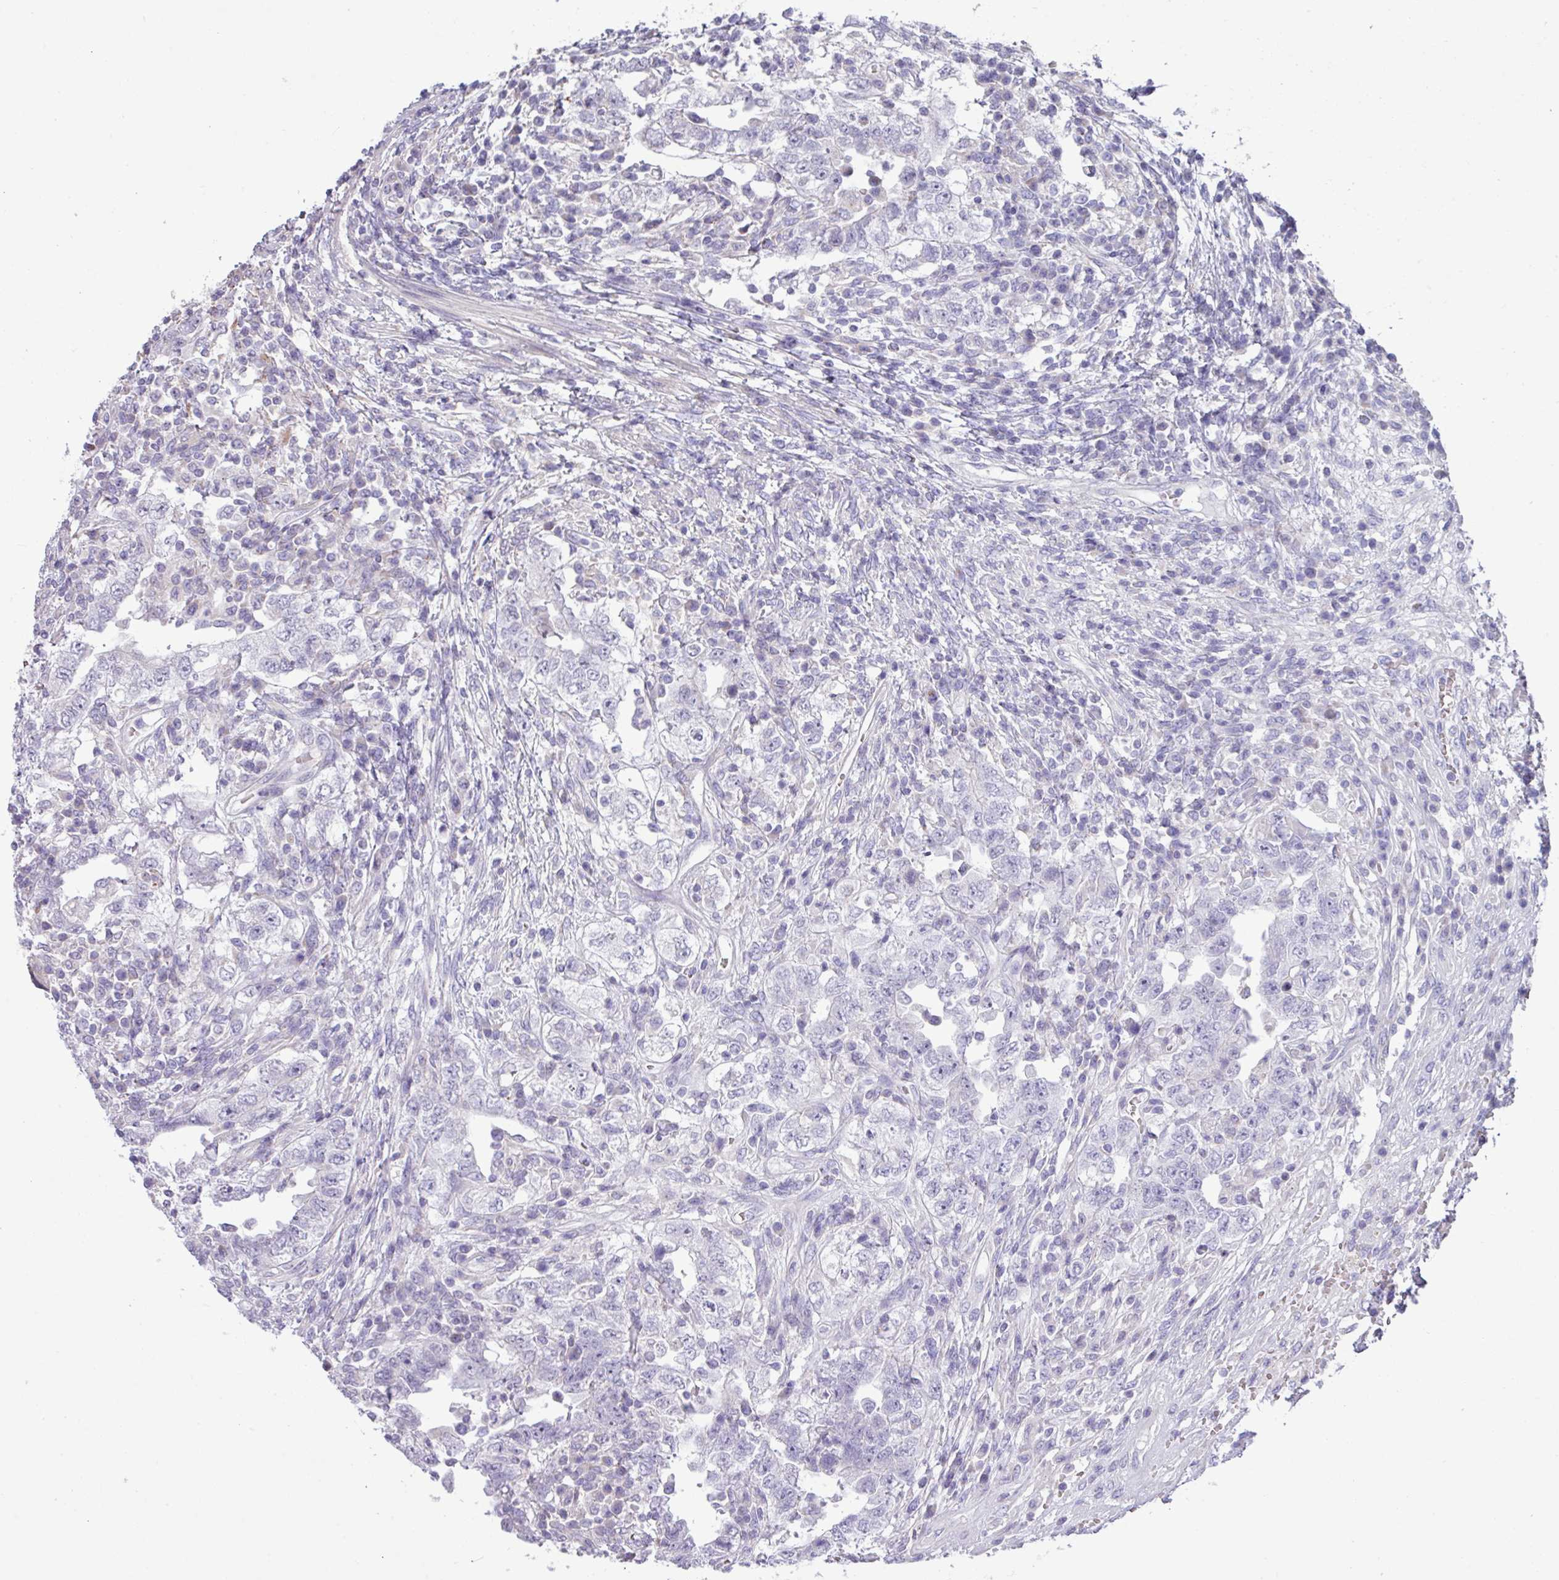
{"staining": {"intensity": "negative", "quantity": "none", "location": "none"}, "tissue": "testis cancer", "cell_type": "Tumor cells", "image_type": "cancer", "snomed": [{"axis": "morphology", "description": "Carcinoma, Embryonal, NOS"}, {"axis": "topography", "description": "Testis"}], "caption": "There is no significant positivity in tumor cells of testis cancer (embryonal carcinoma).", "gene": "IRGC", "patient": {"sex": "male", "age": 26}}